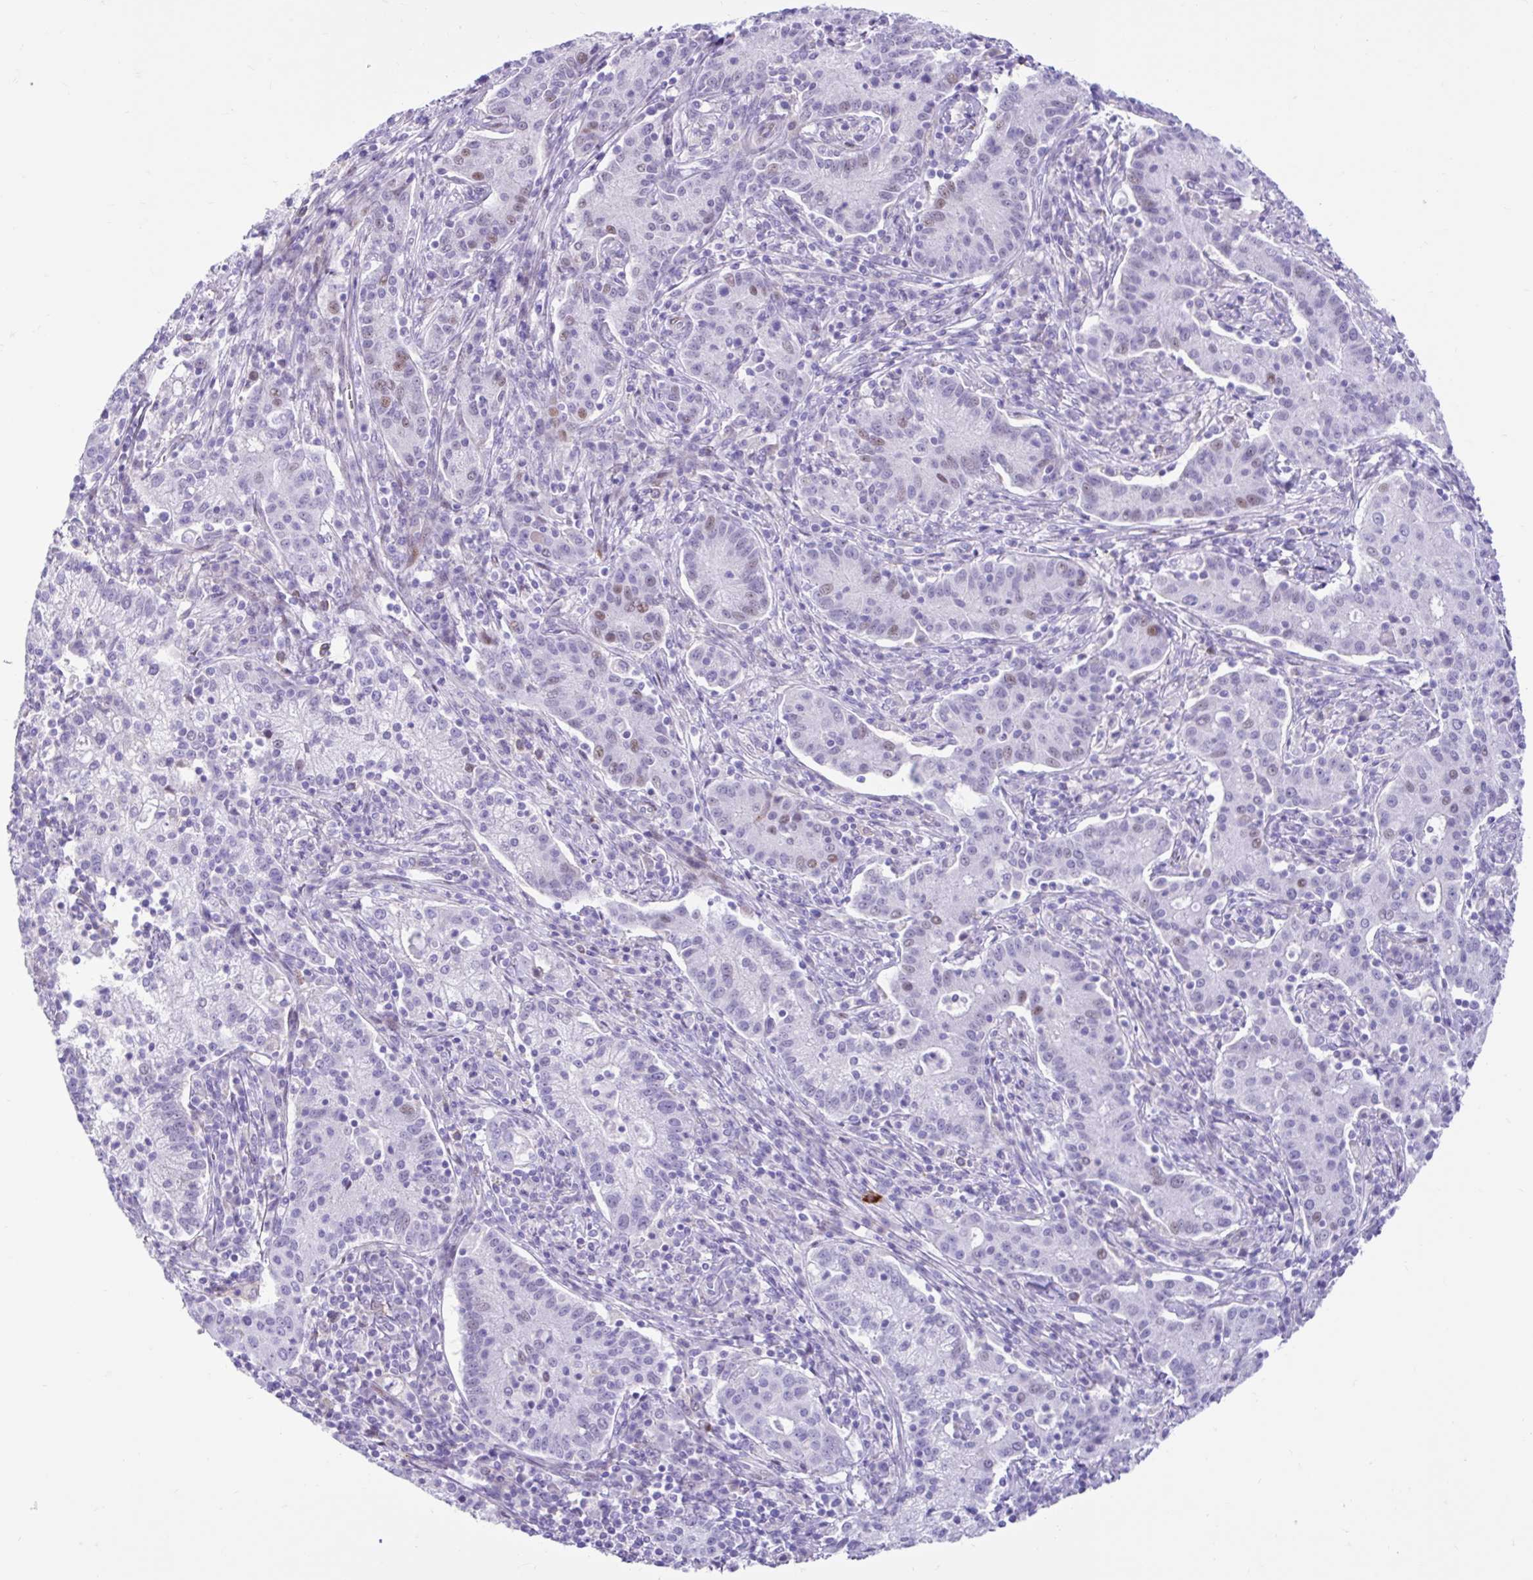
{"staining": {"intensity": "weak", "quantity": "<25%", "location": "nuclear"}, "tissue": "cervical cancer", "cell_type": "Tumor cells", "image_type": "cancer", "snomed": [{"axis": "morphology", "description": "Normal tissue, NOS"}, {"axis": "morphology", "description": "Adenocarcinoma, NOS"}, {"axis": "topography", "description": "Cervix"}], "caption": "Tumor cells show no significant staining in cervical cancer (adenocarcinoma).", "gene": "NHLH2", "patient": {"sex": "female", "age": 44}}